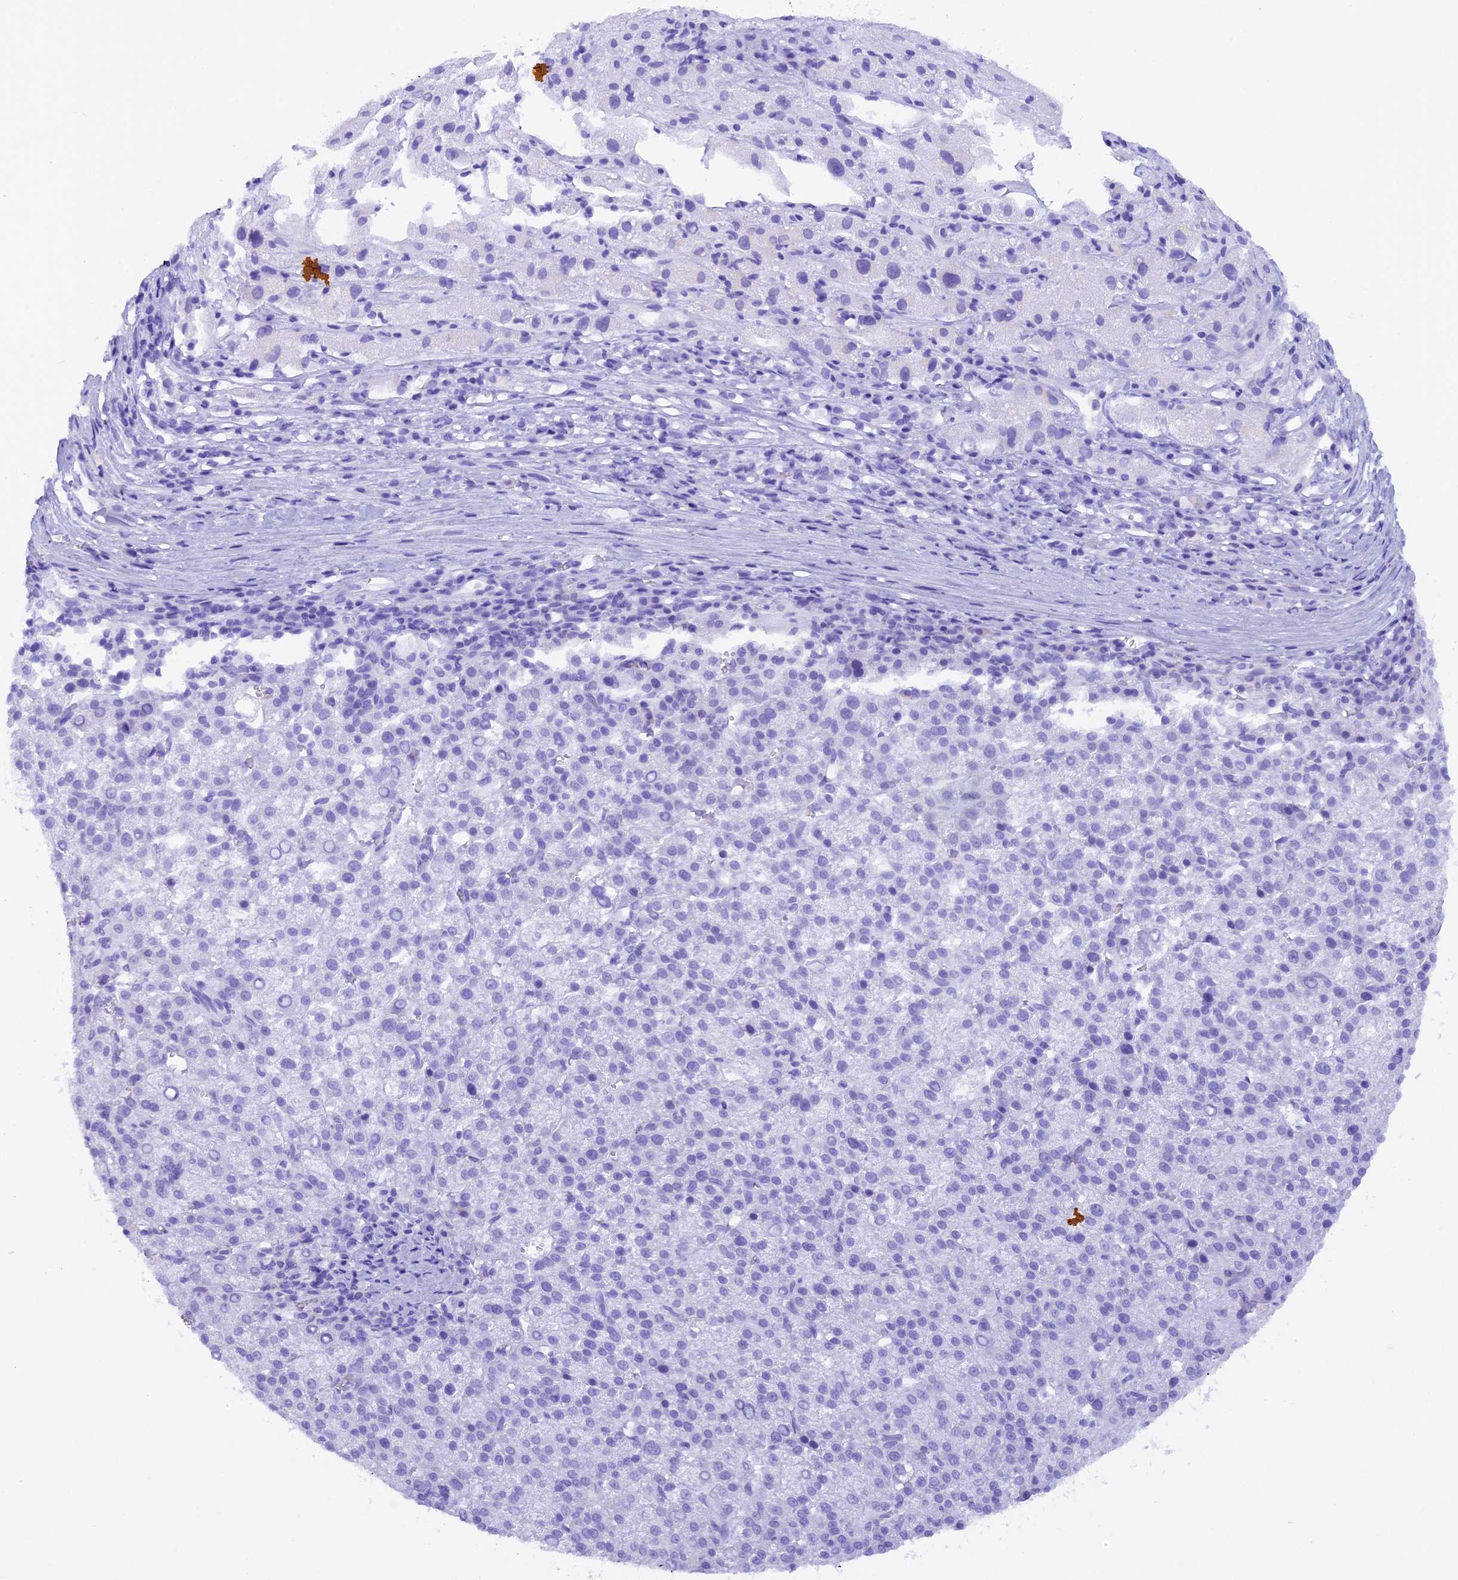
{"staining": {"intensity": "negative", "quantity": "none", "location": "none"}, "tissue": "liver cancer", "cell_type": "Tumor cells", "image_type": "cancer", "snomed": [{"axis": "morphology", "description": "Carcinoma, Hepatocellular, NOS"}, {"axis": "topography", "description": "Liver"}], "caption": "This is a micrograph of immunohistochemistry (IHC) staining of hepatocellular carcinoma (liver), which shows no staining in tumor cells. (DAB (3,3'-diaminobenzidine) immunohistochemistry (IHC), high magnification).", "gene": "FAM193A", "patient": {"sex": "female", "age": 58}}